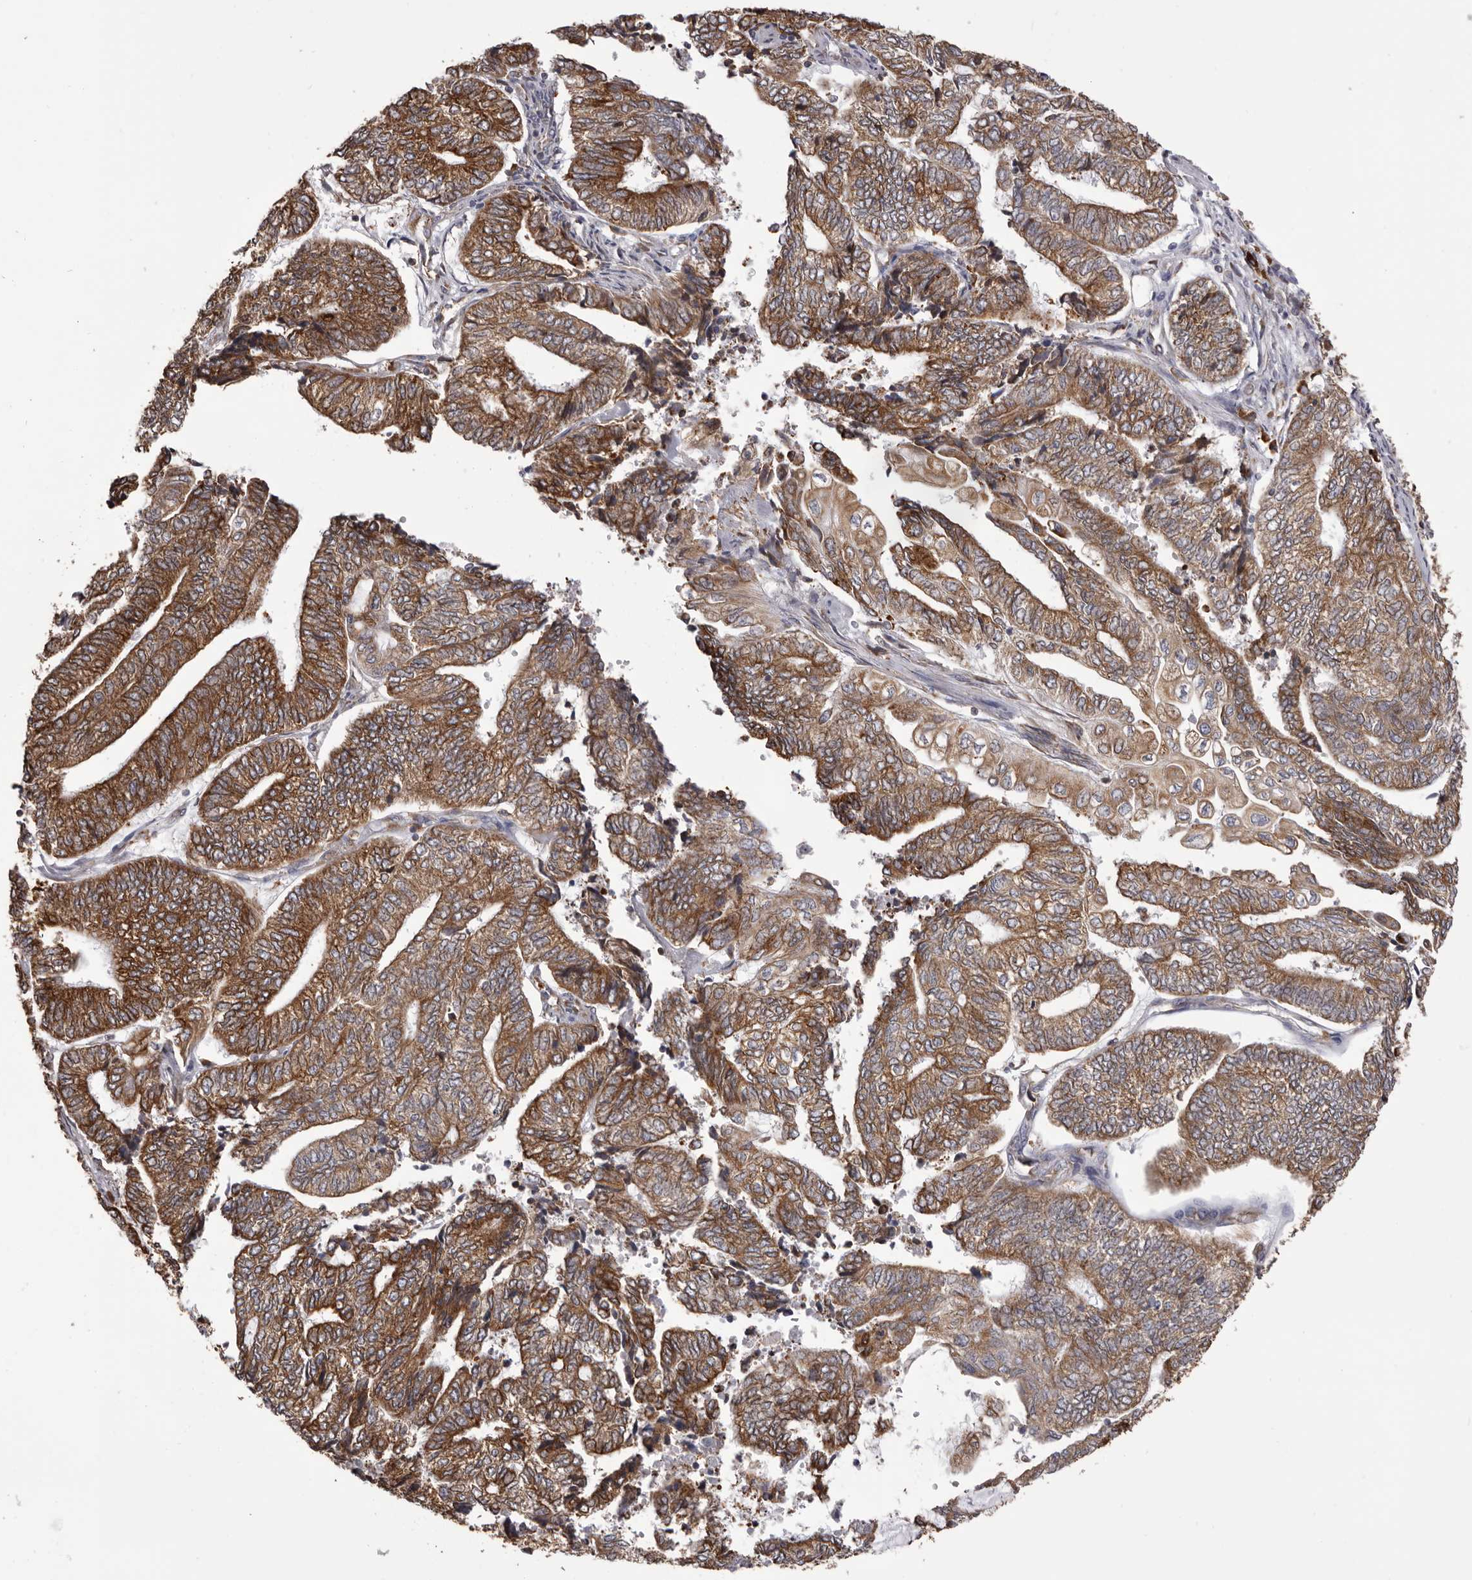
{"staining": {"intensity": "strong", "quantity": ">75%", "location": "cytoplasmic/membranous"}, "tissue": "endometrial cancer", "cell_type": "Tumor cells", "image_type": "cancer", "snomed": [{"axis": "morphology", "description": "Adenocarcinoma, NOS"}, {"axis": "topography", "description": "Uterus"}, {"axis": "topography", "description": "Endometrium"}], "caption": "Endometrial cancer (adenocarcinoma) stained for a protein displays strong cytoplasmic/membranous positivity in tumor cells.", "gene": "QRSL1", "patient": {"sex": "female", "age": 70}}